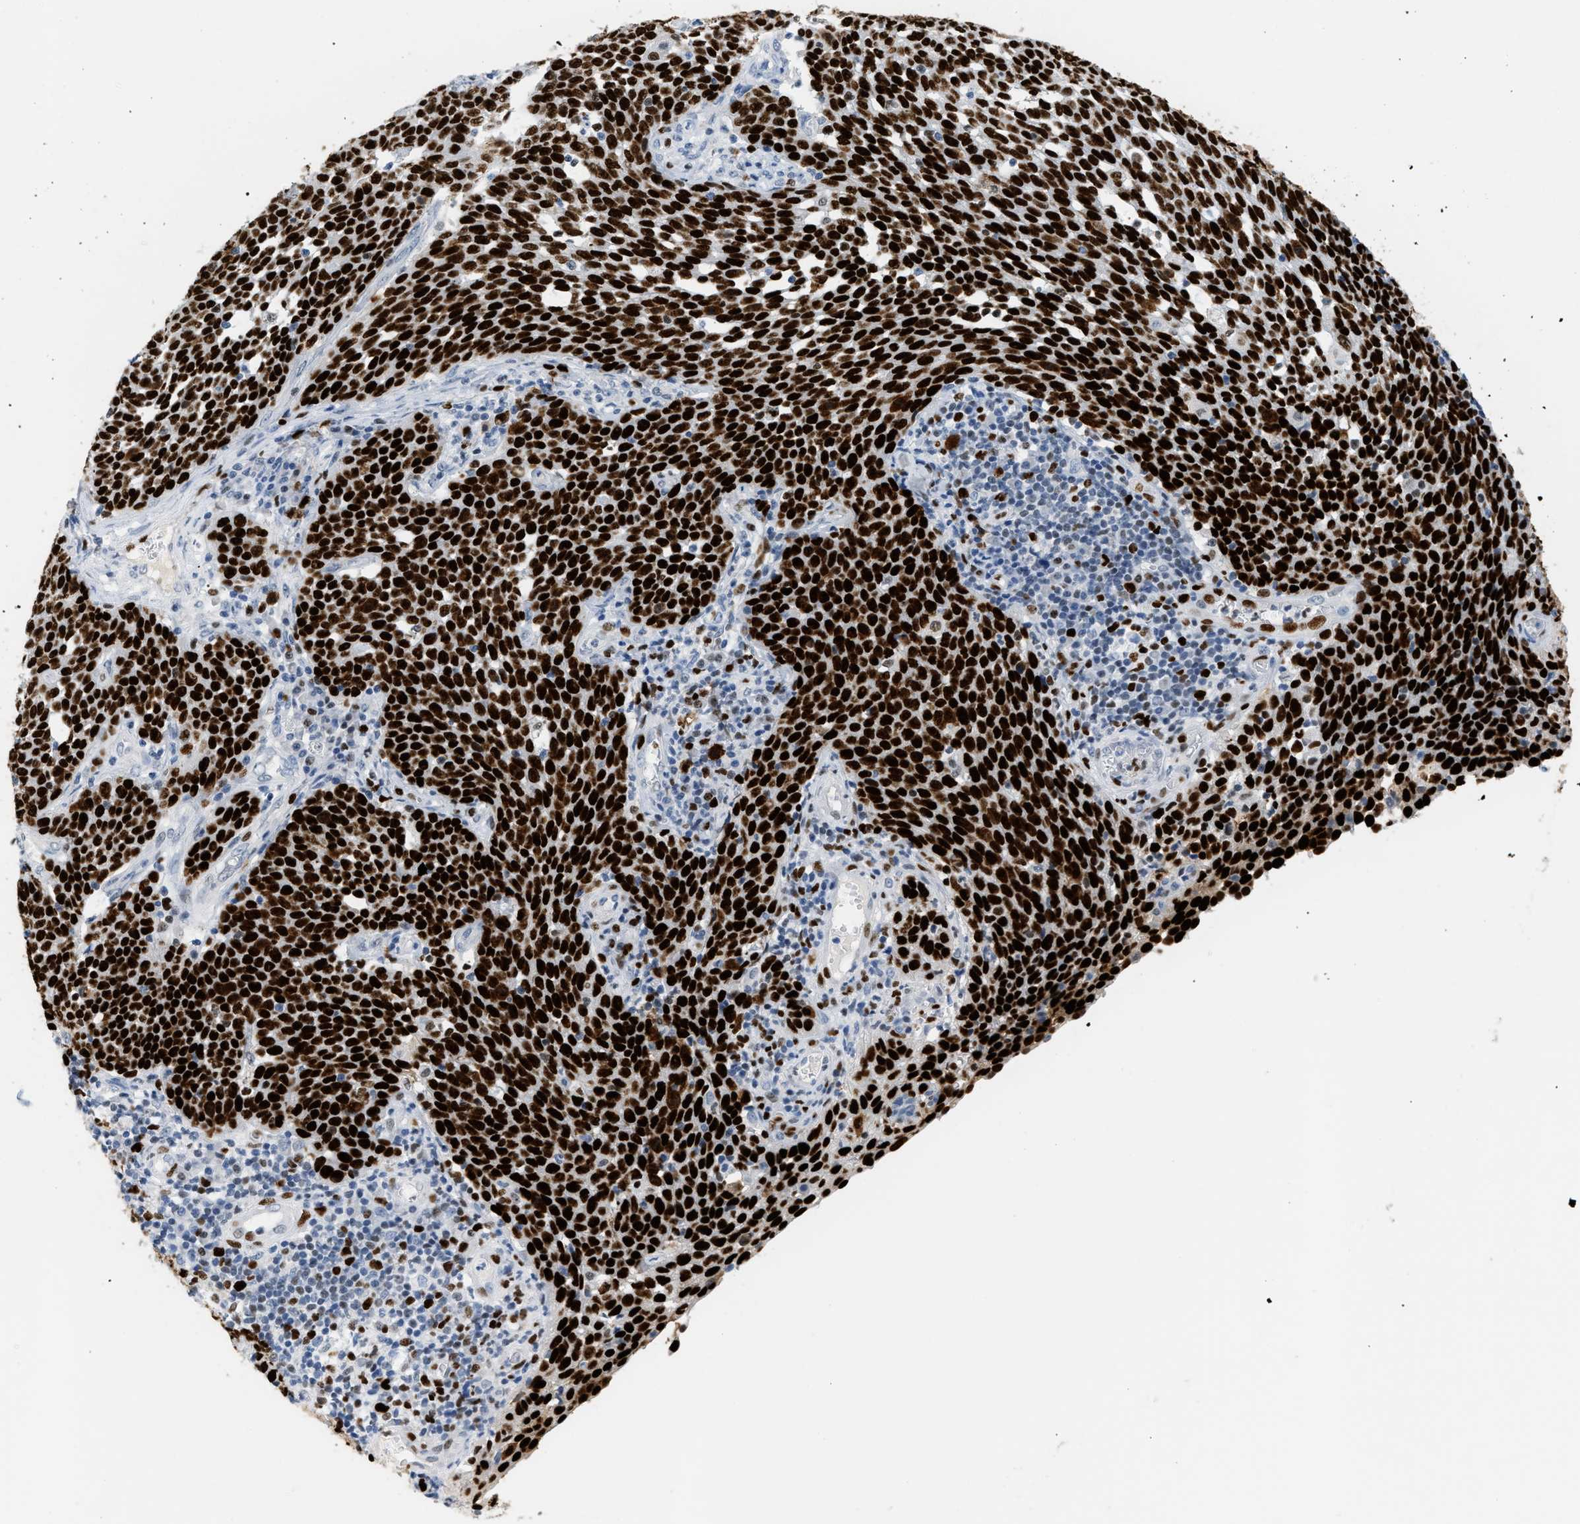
{"staining": {"intensity": "strong", "quantity": ">75%", "location": "nuclear"}, "tissue": "cervical cancer", "cell_type": "Tumor cells", "image_type": "cancer", "snomed": [{"axis": "morphology", "description": "Squamous cell carcinoma, NOS"}, {"axis": "topography", "description": "Cervix"}], "caption": "IHC (DAB (3,3'-diaminobenzidine)) staining of squamous cell carcinoma (cervical) displays strong nuclear protein expression in approximately >75% of tumor cells. (IHC, brightfield microscopy, high magnification).", "gene": "MCM7", "patient": {"sex": "female", "age": 34}}